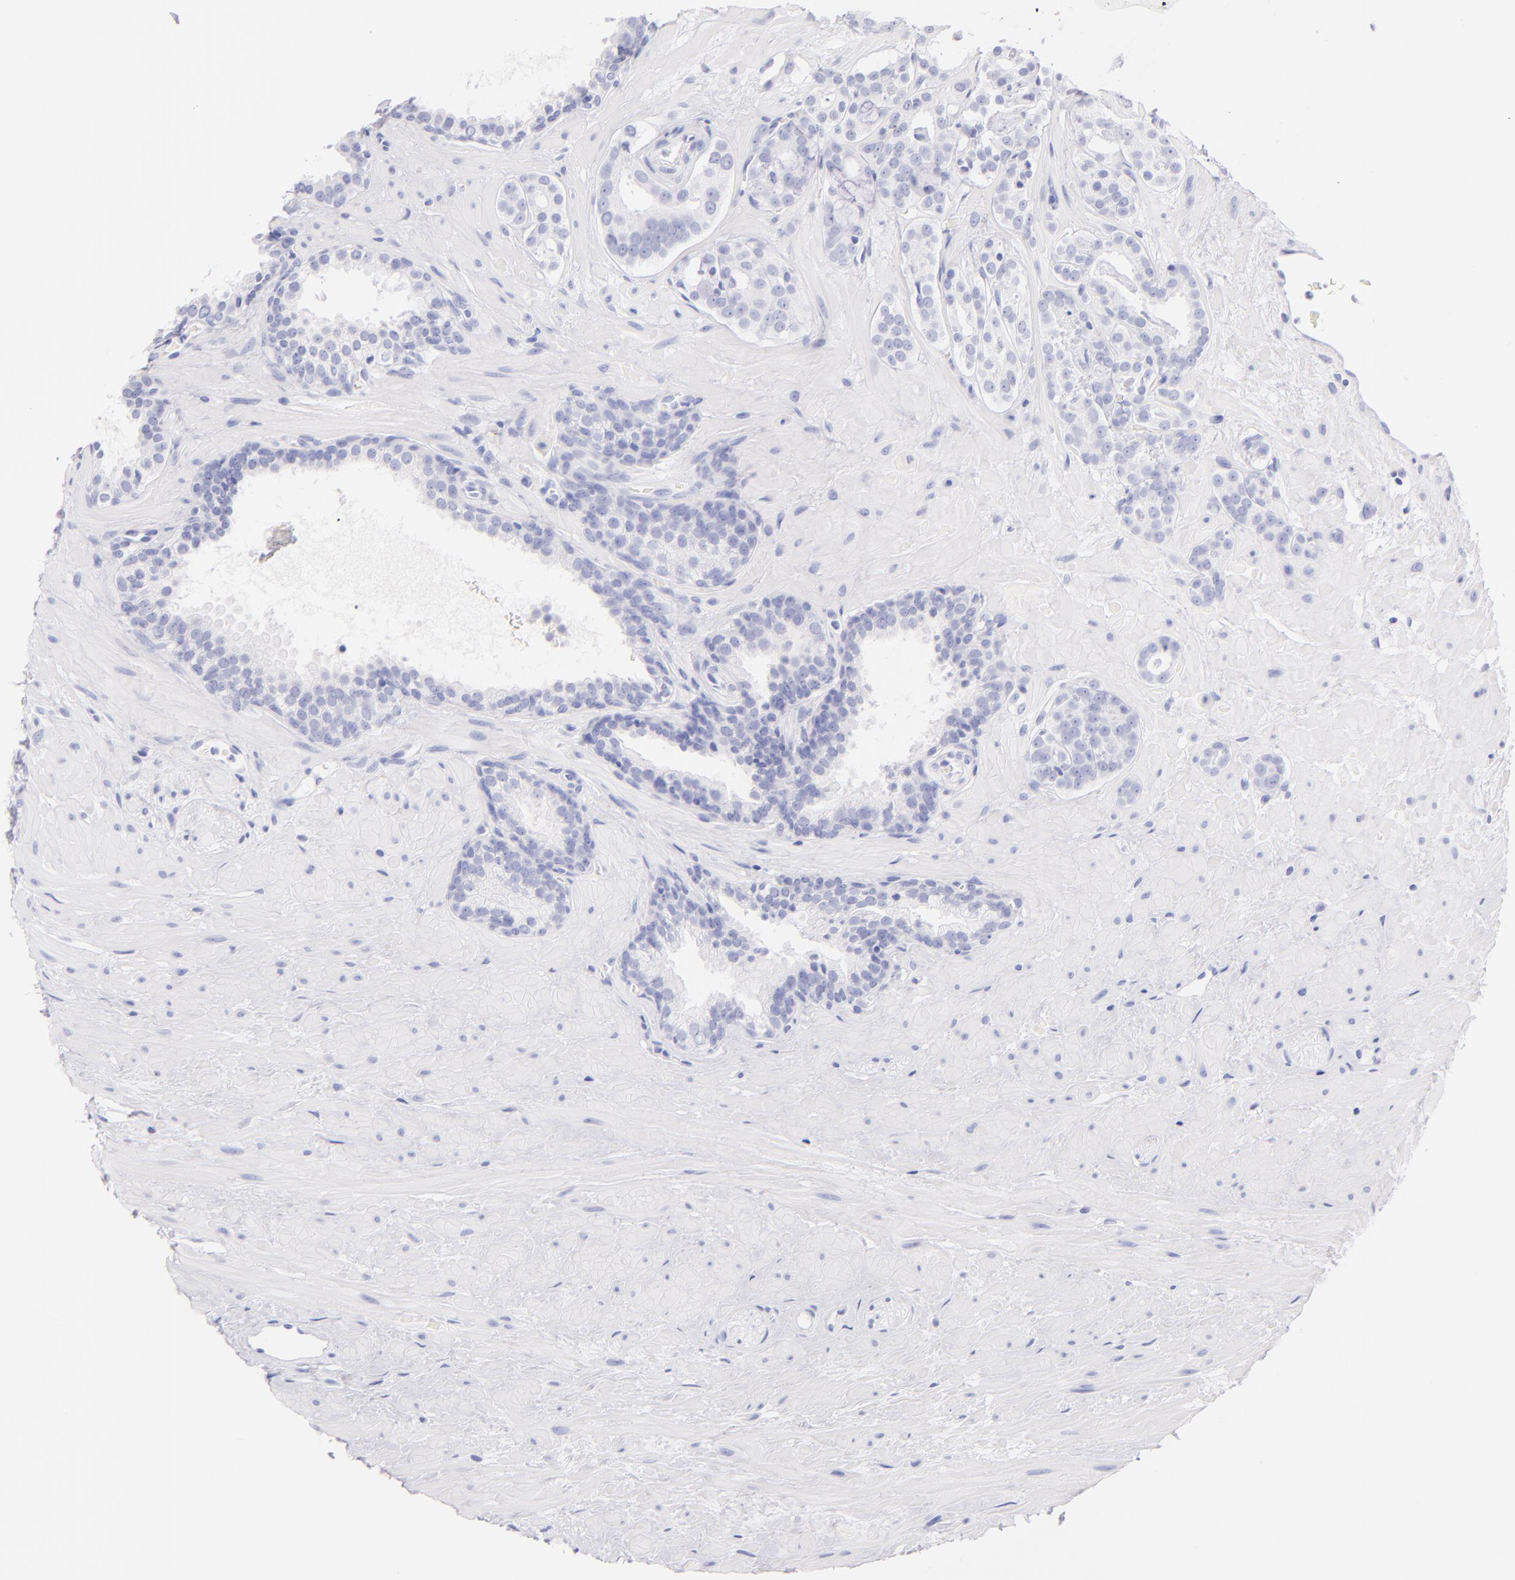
{"staining": {"intensity": "negative", "quantity": "none", "location": "none"}, "tissue": "prostate cancer", "cell_type": "Tumor cells", "image_type": "cancer", "snomed": [{"axis": "morphology", "description": "Adenocarcinoma, Low grade"}, {"axis": "topography", "description": "Prostate"}], "caption": "A histopathology image of human low-grade adenocarcinoma (prostate) is negative for staining in tumor cells. (DAB (3,3'-diaminobenzidine) immunohistochemistry (IHC), high magnification).", "gene": "SDC1", "patient": {"sex": "male", "age": 57}}